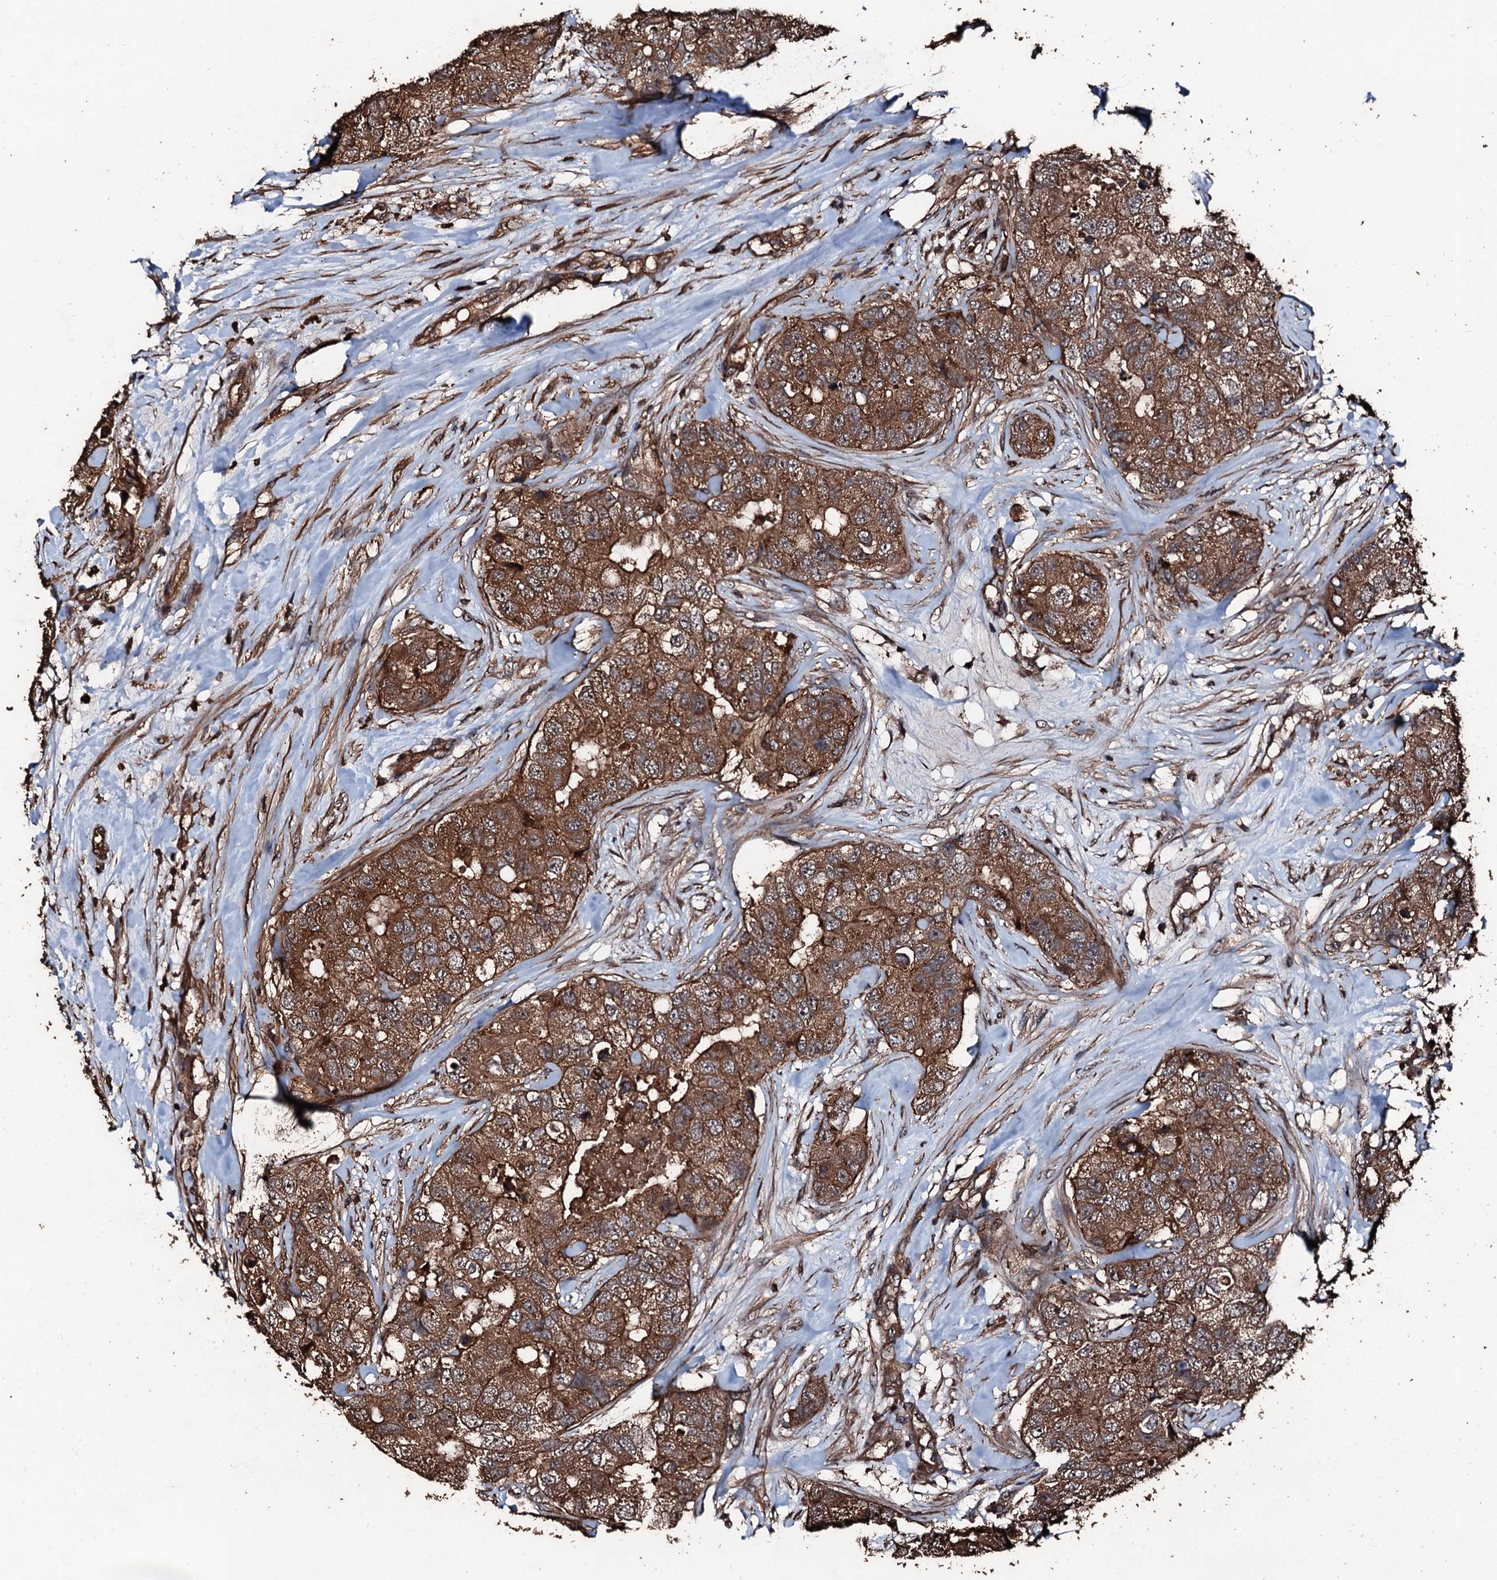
{"staining": {"intensity": "strong", "quantity": ">75%", "location": "cytoplasmic/membranous"}, "tissue": "breast cancer", "cell_type": "Tumor cells", "image_type": "cancer", "snomed": [{"axis": "morphology", "description": "Duct carcinoma"}, {"axis": "topography", "description": "Breast"}], "caption": "Human infiltrating ductal carcinoma (breast) stained for a protein (brown) displays strong cytoplasmic/membranous positive expression in about >75% of tumor cells.", "gene": "KIF18A", "patient": {"sex": "female", "age": 62}}